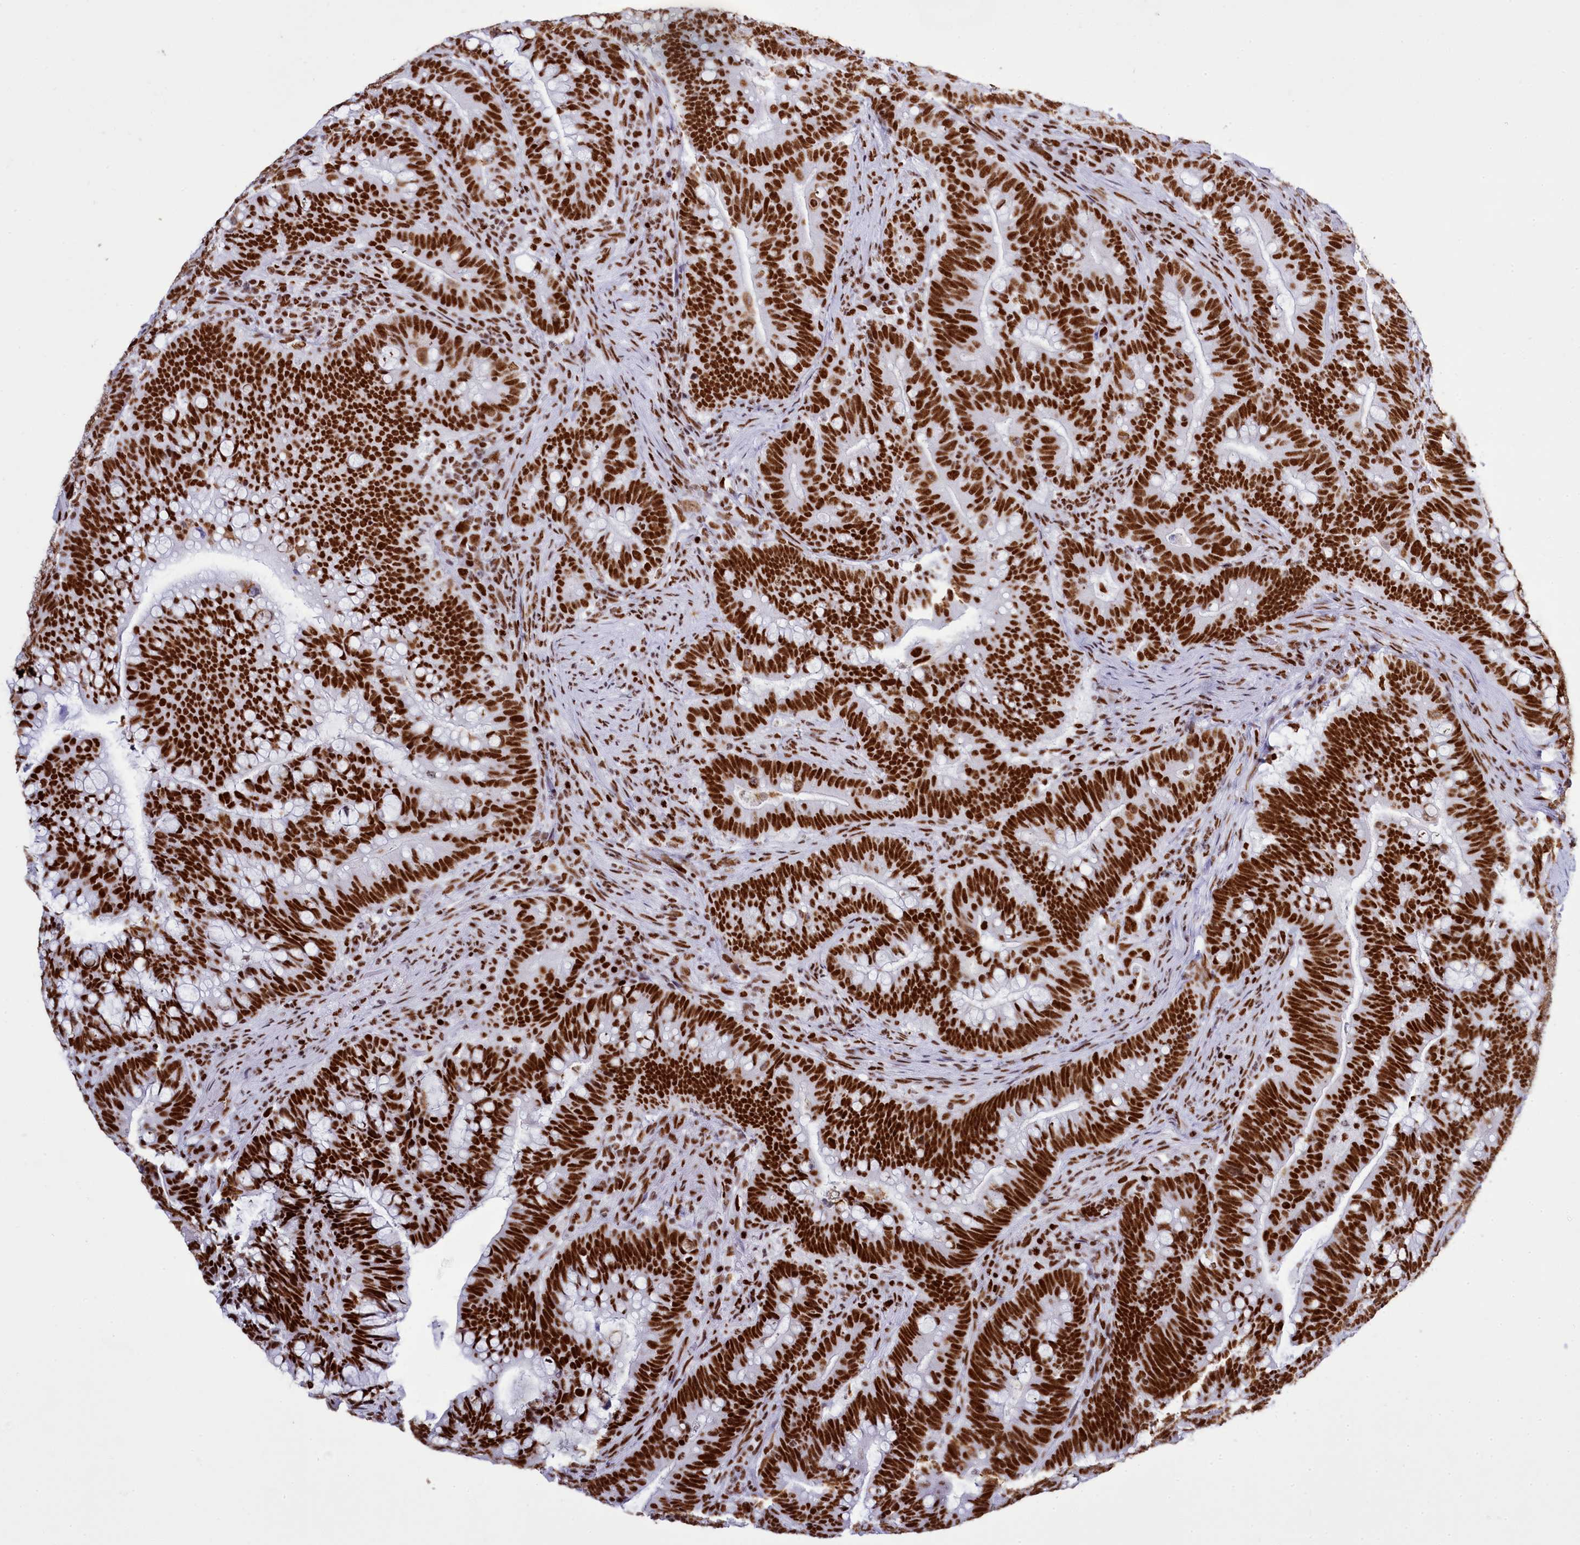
{"staining": {"intensity": "strong", "quantity": ">75%", "location": "nuclear"}, "tissue": "colorectal cancer", "cell_type": "Tumor cells", "image_type": "cancer", "snomed": [{"axis": "morphology", "description": "Normal tissue, NOS"}, {"axis": "morphology", "description": "Adenocarcinoma, NOS"}, {"axis": "topography", "description": "Colon"}], "caption": "Immunohistochemistry staining of colorectal adenocarcinoma, which exhibits high levels of strong nuclear expression in approximately >75% of tumor cells indicating strong nuclear protein positivity. The staining was performed using DAB (3,3'-diaminobenzidine) (brown) for protein detection and nuclei were counterstained in hematoxylin (blue).", "gene": "RALY", "patient": {"sex": "female", "age": 66}}